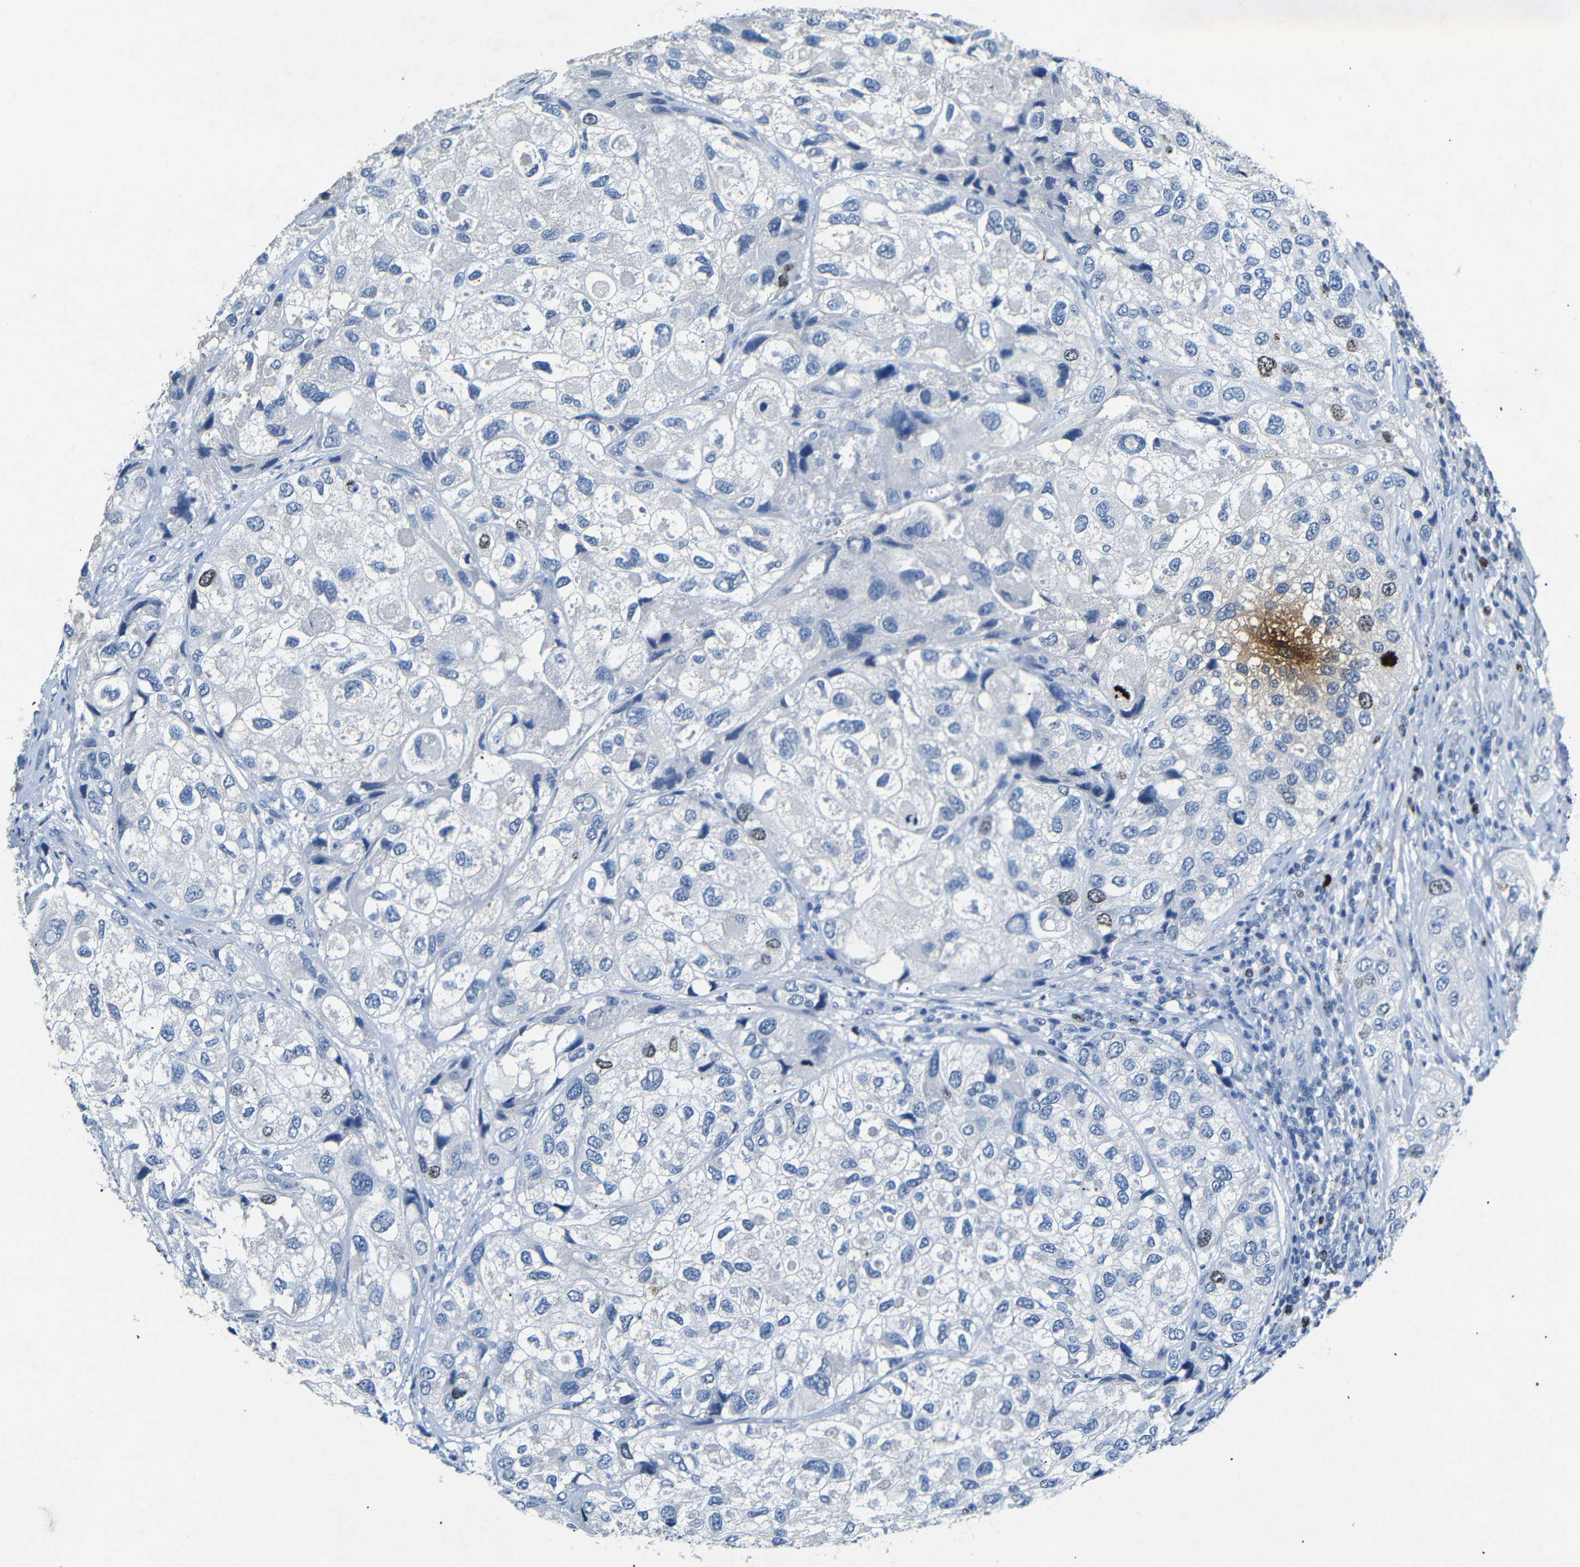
{"staining": {"intensity": "moderate", "quantity": "<25%", "location": "nuclear"}, "tissue": "urothelial cancer", "cell_type": "Tumor cells", "image_type": "cancer", "snomed": [{"axis": "morphology", "description": "Urothelial carcinoma, High grade"}, {"axis": "topography", "description": "Urinary bladder"}], "caption": "High-grade urothelial carcinoma was stained to show a protein in brown. There is low levels of moderate nuclear staining in approximately <25% of tumor cells.", "gene": "INCENP", "patient": {"sex": "female", "age": 64}}